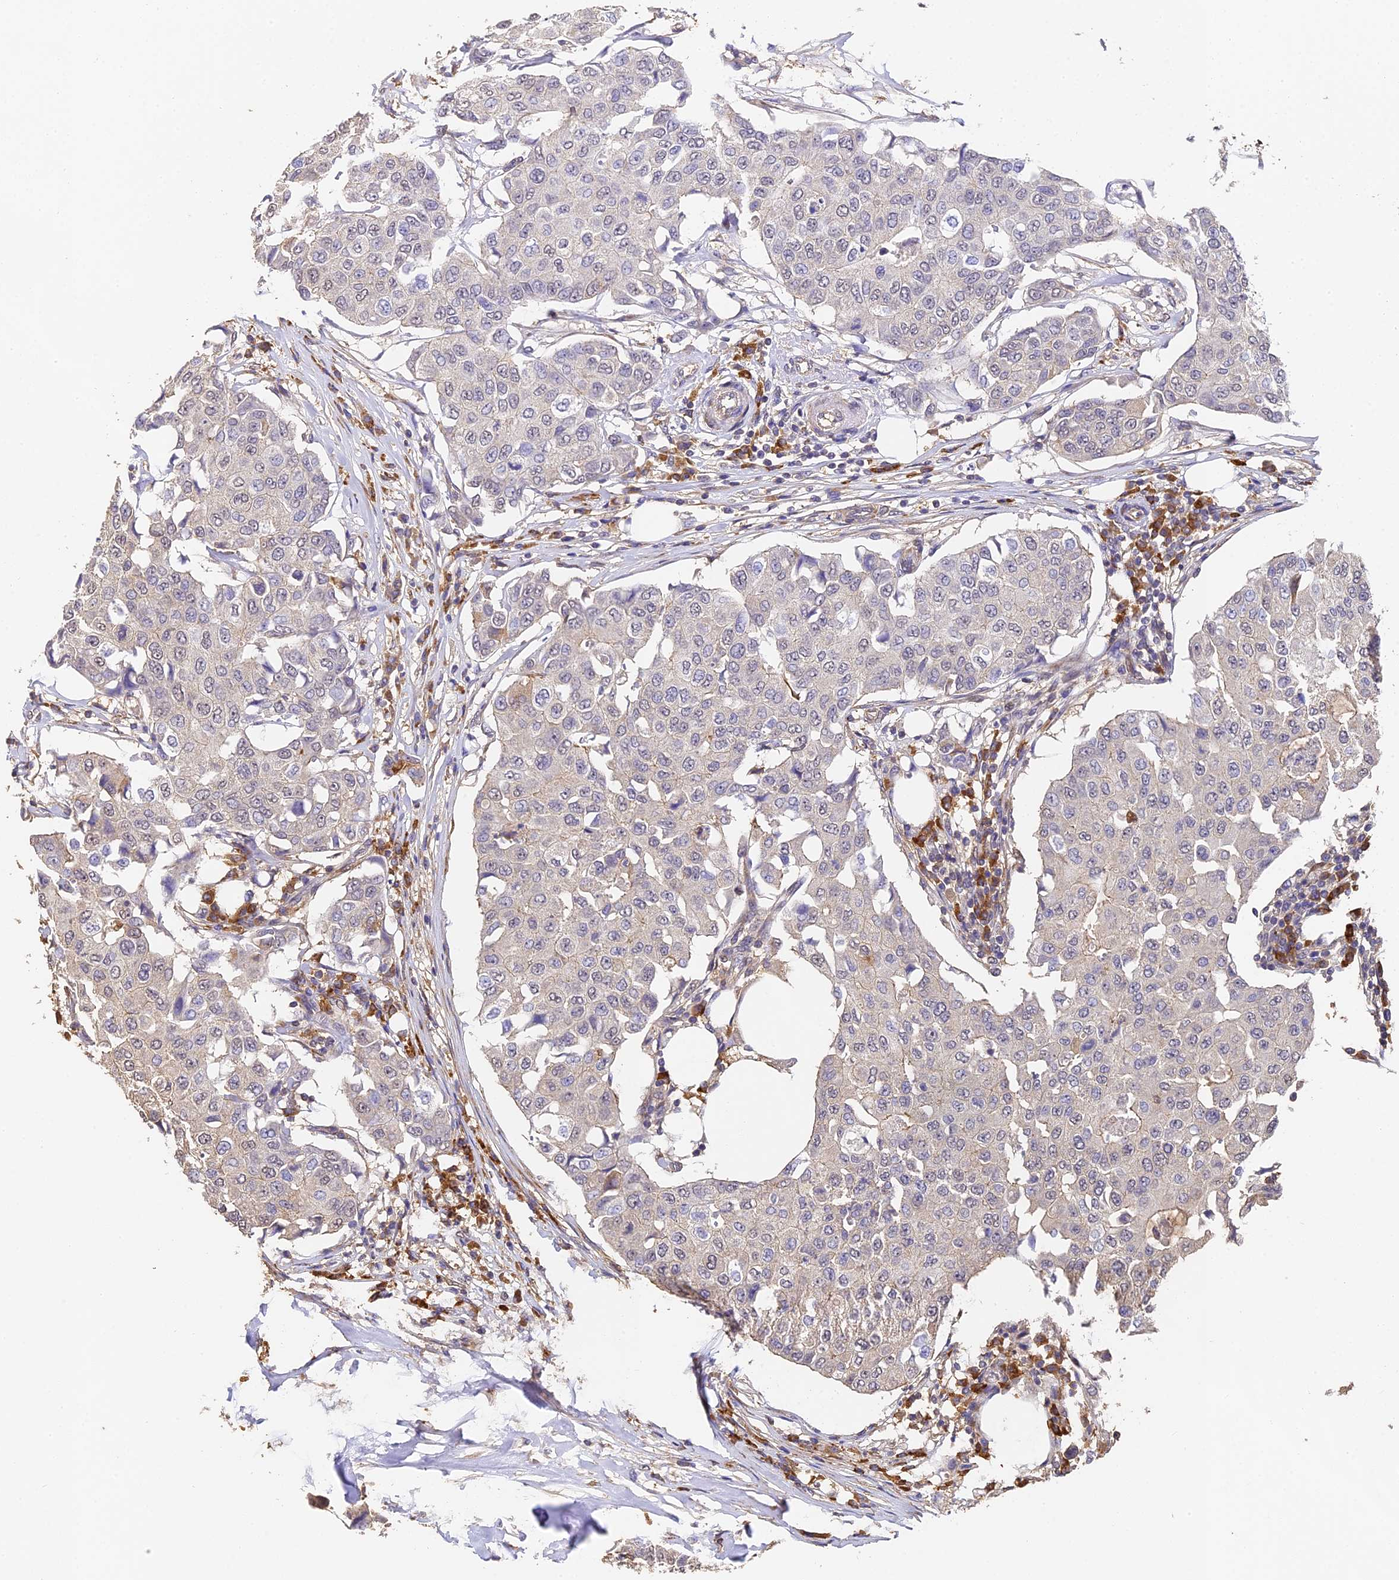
{"staining": {"intensity": "negative", "quantity": "none", "location": "none"}, "tissue": "breast cancer", "cell_type": "Tumor cells", "image_type": "cancer", "snomed": [{"axis": "morphology", "description": "Duct carcinoma"}, {"axis": "topography", "description": "Breast"}], "caption": "Immunohistochemical staining of human breast invasive ductal carcinoma exhibits no significant positivity in tumor cells.", "gene": "SLC11A1", "patient": {"sex": "female", "age": 80}}